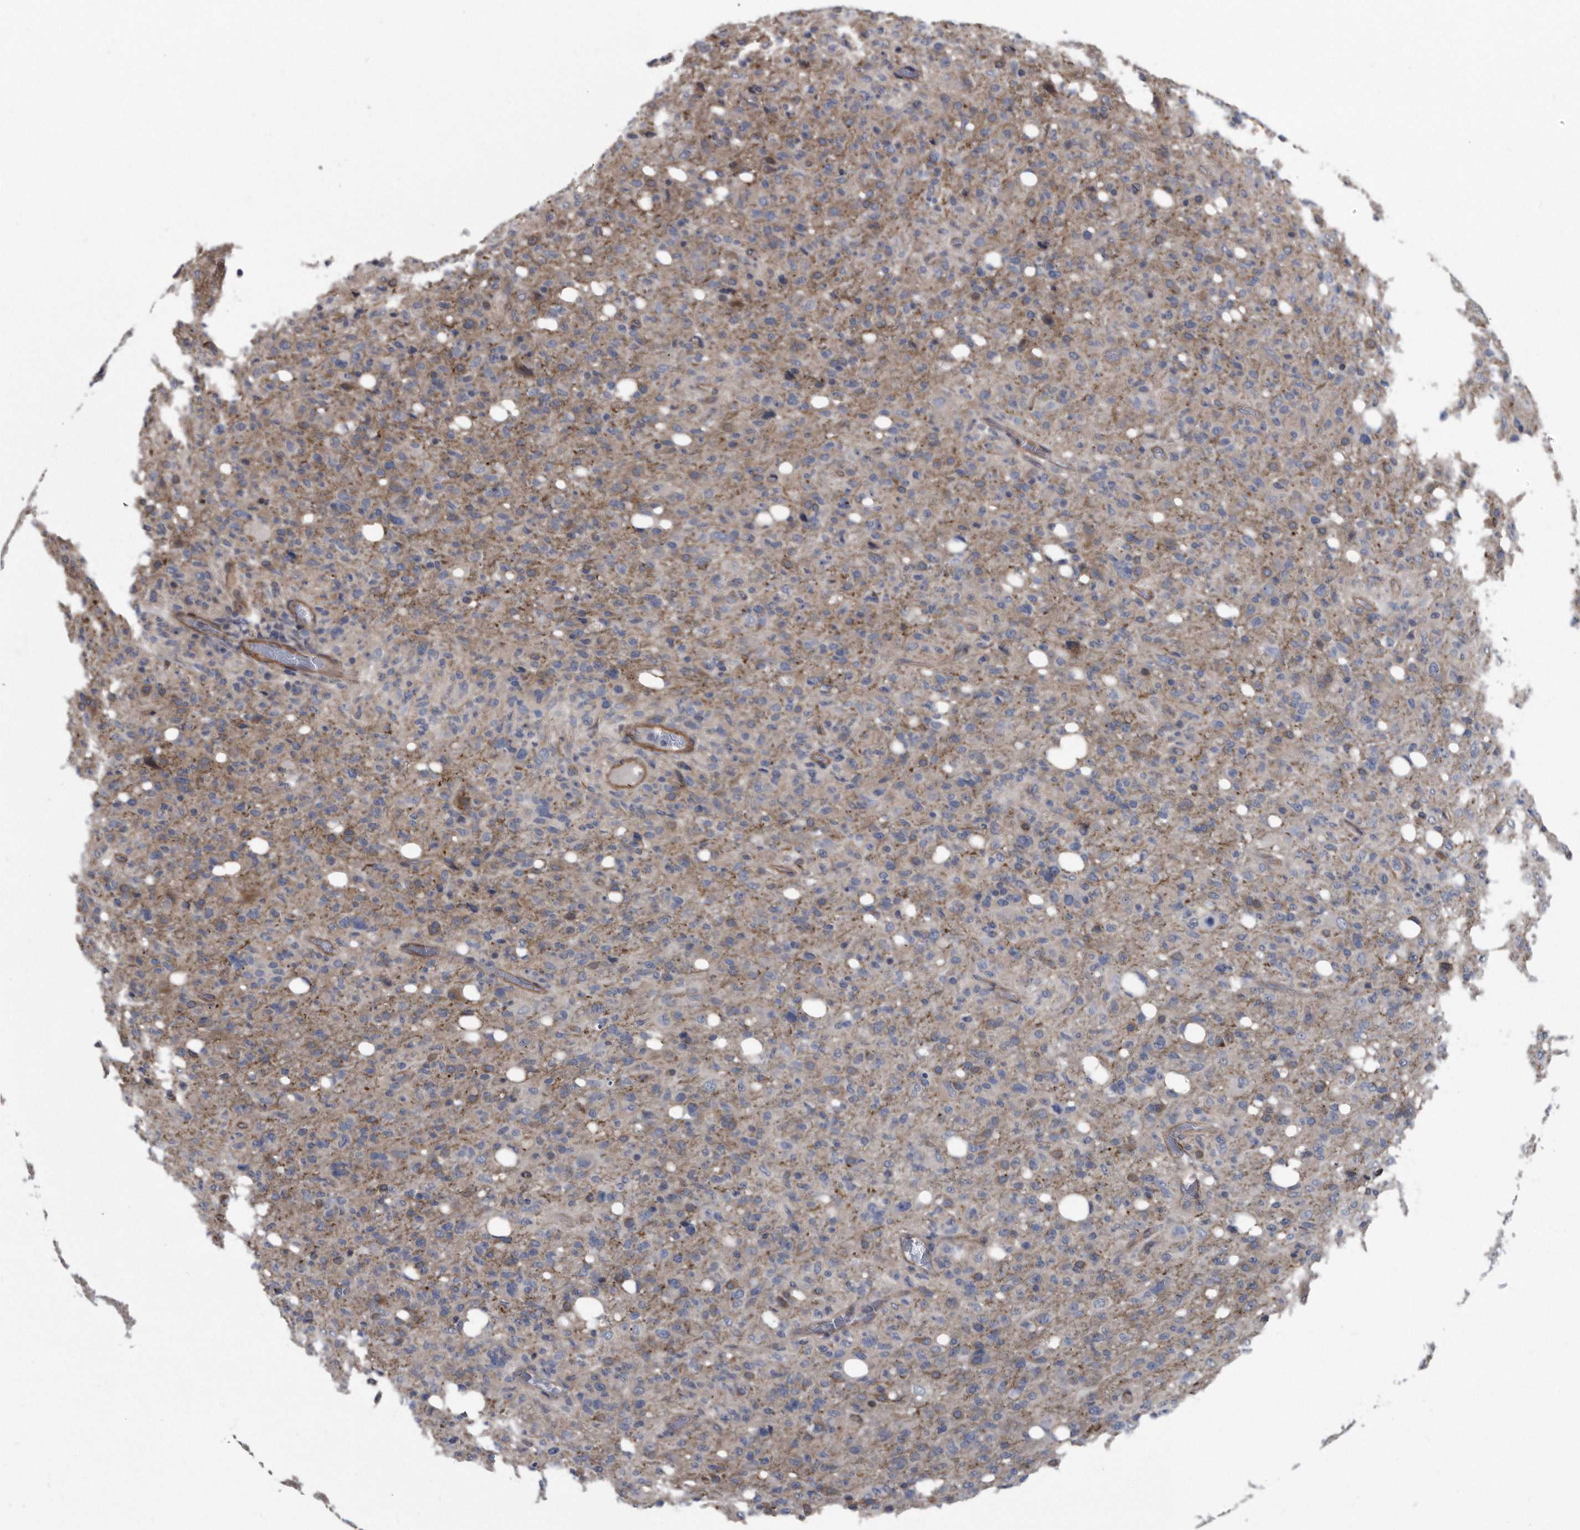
{"staining": {"intensity": "negative", "quantity": "none", "location": "none"}, "tissue": "glioma", "cell_type": "Tumor cells", "image_type": "cancer", "snomed": [{"axis": "morphology", "description": "Glioma, malignant, High grade"}, {"axis": "topography", "description": "Brain"}], "caption": "Tumor cells are negative for protein expression in human glioma.", "gene": "ARMCX1", "patient": {"sex": "female", "age": 57}}